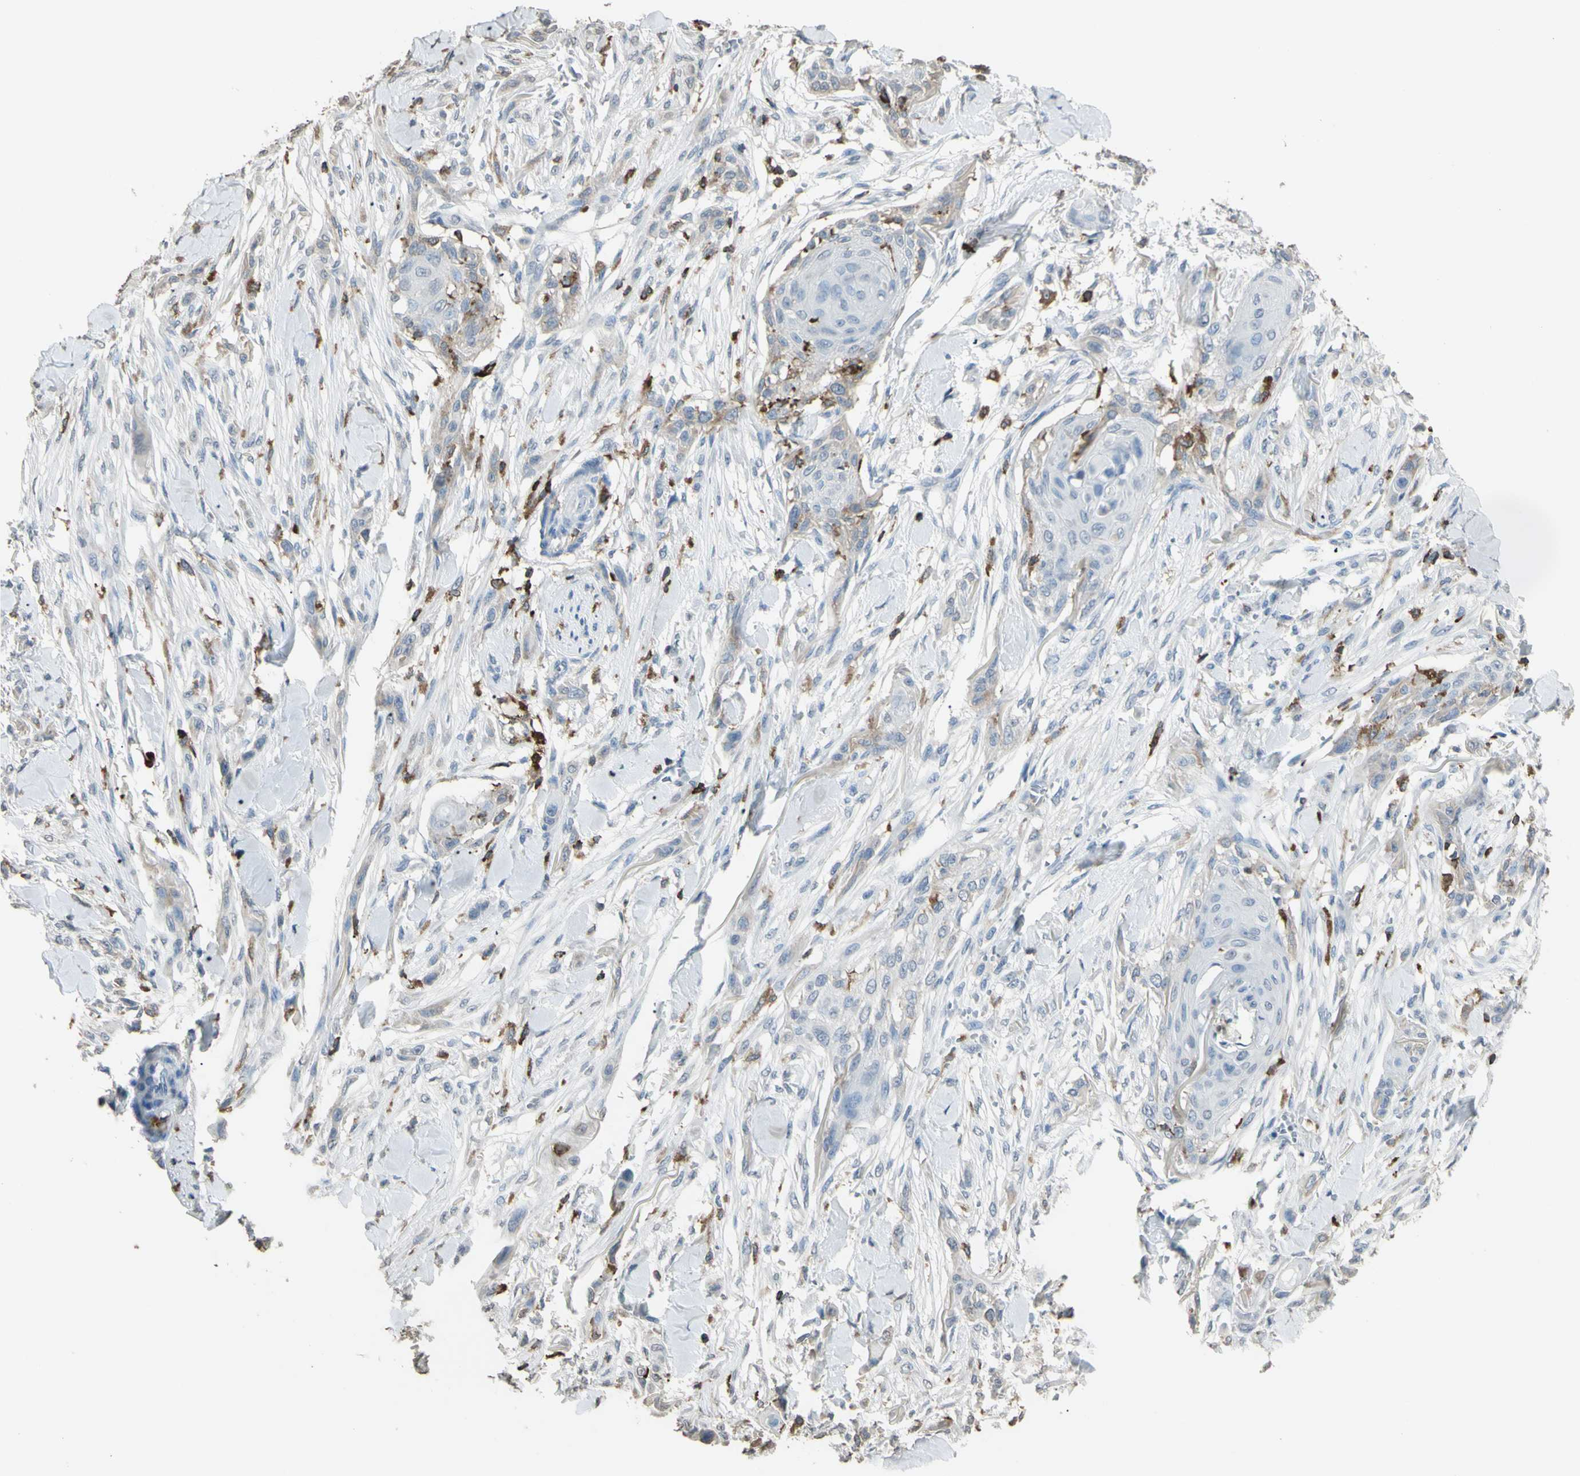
{"staining": {"intensity": "weak", "quantity": "<25%", "location": "cytoplasmic/membranous"}, "tissue": "skin cancer", "cell_type": "Tumor cells", "image_type": "cancer", "snomed": [{"axis": "morphology", "description": "Squamous cell carcinoma, NOS"}, {"axis": "topography", "description": "Skin"}], "caption": "Immunohistochemical staining of human squamous cell carcinoma (skin) displays no significant staining in tumor cells.", "gene": "PSTPIP1", "patient": {"sex": "female", "age": 59}}